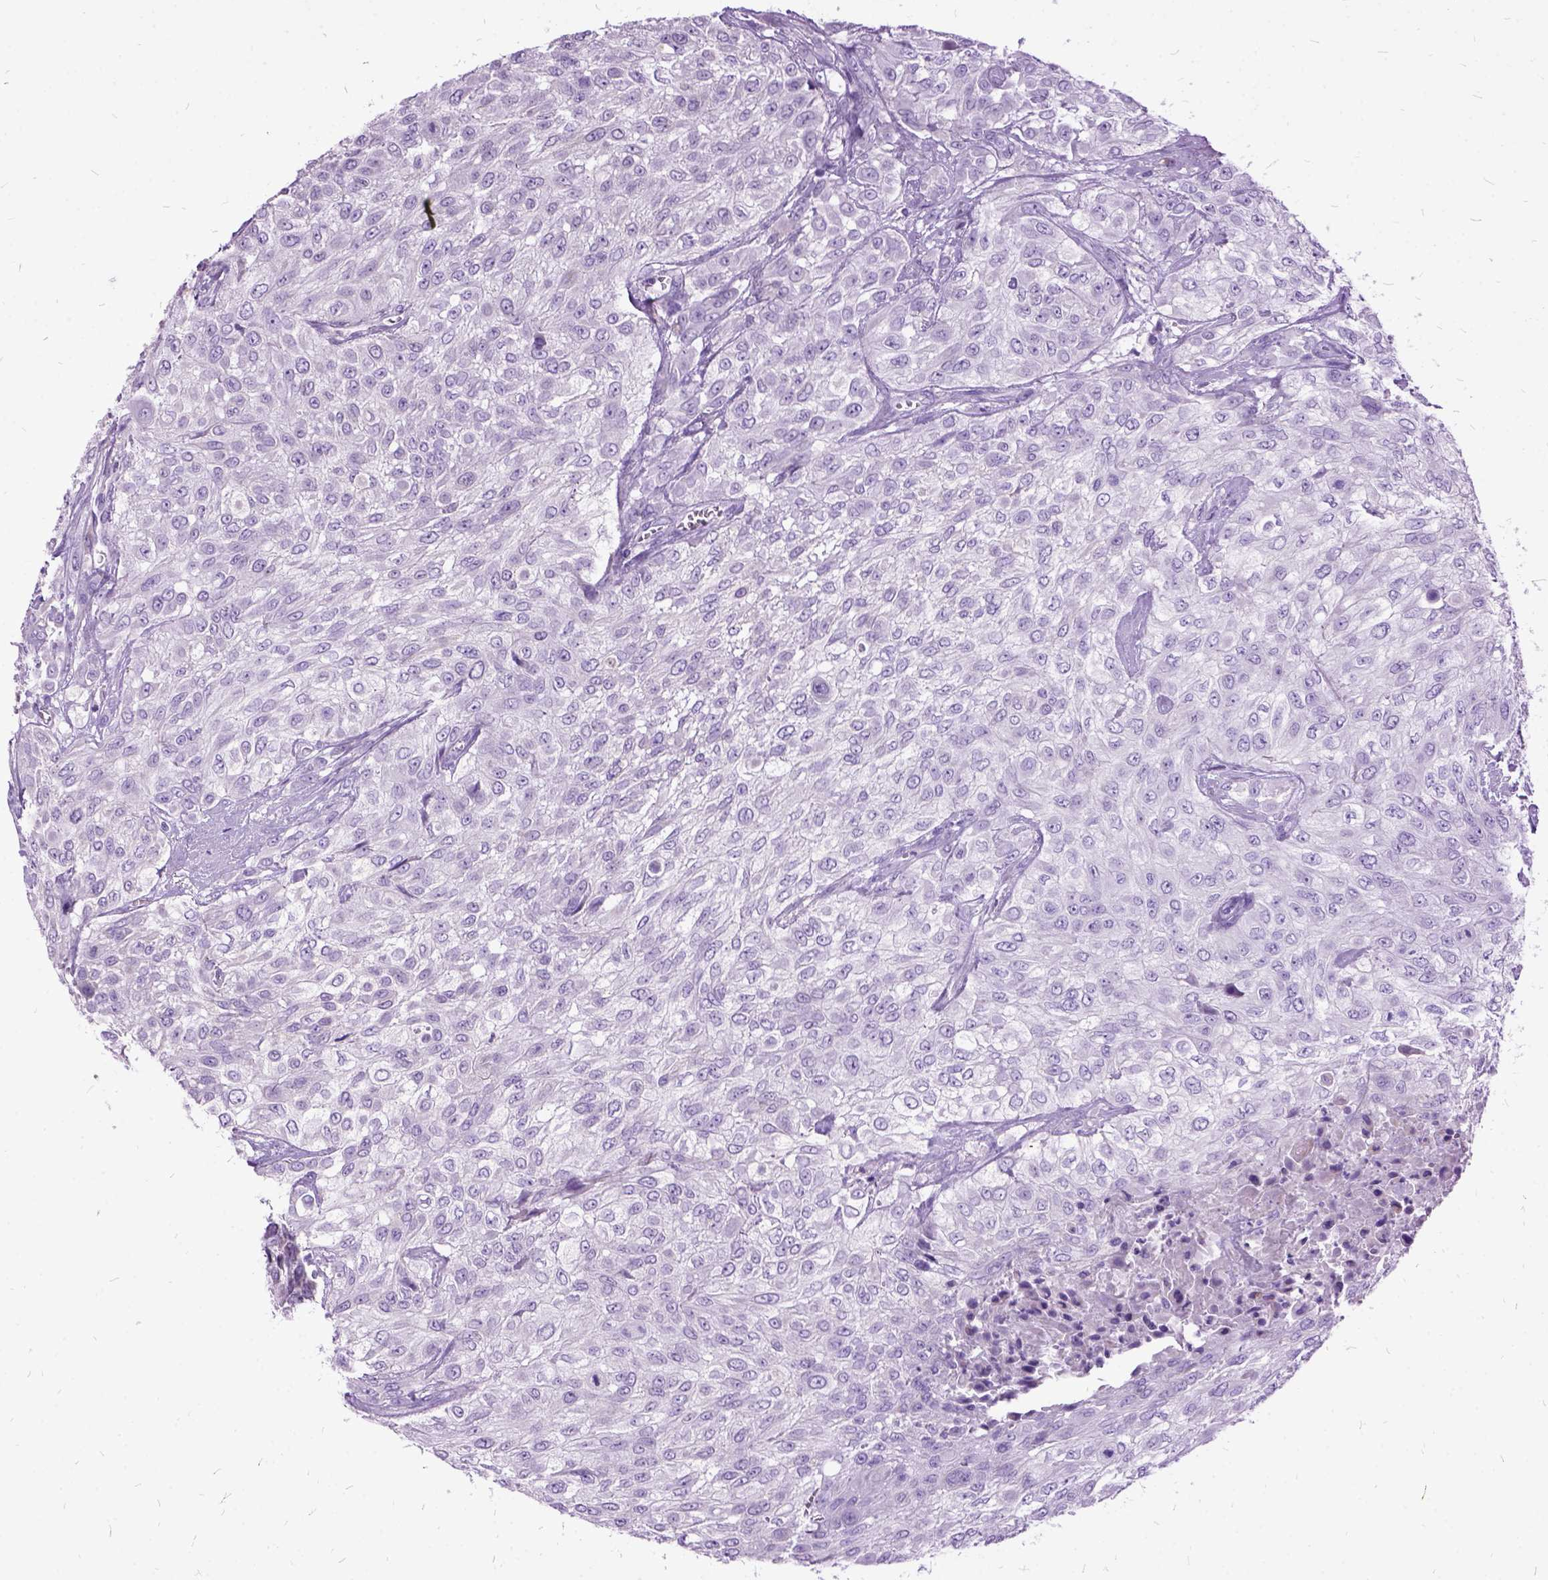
{"staining": {"intensity": "negative", "quantity": "none", "location": "none"}, "tissue": "urothelial cancer", "cell_type": "Tumor cells", "image_type": "cancer", "snomed": [{"axis": "morphology", "description": "Urothelial carcinoma, High grade"}, {"axis": "topography", "description": "Urinary bladder"}], "caption": "An immunohistochemistry (IHC) histopathology image of urothelial carcinoma (high-grade) is shown. There is no staining in tumor cells of urothelial carcinoma (high-grade).", "gene": "MME", "patient": {"sex": "male", "age": 57}}